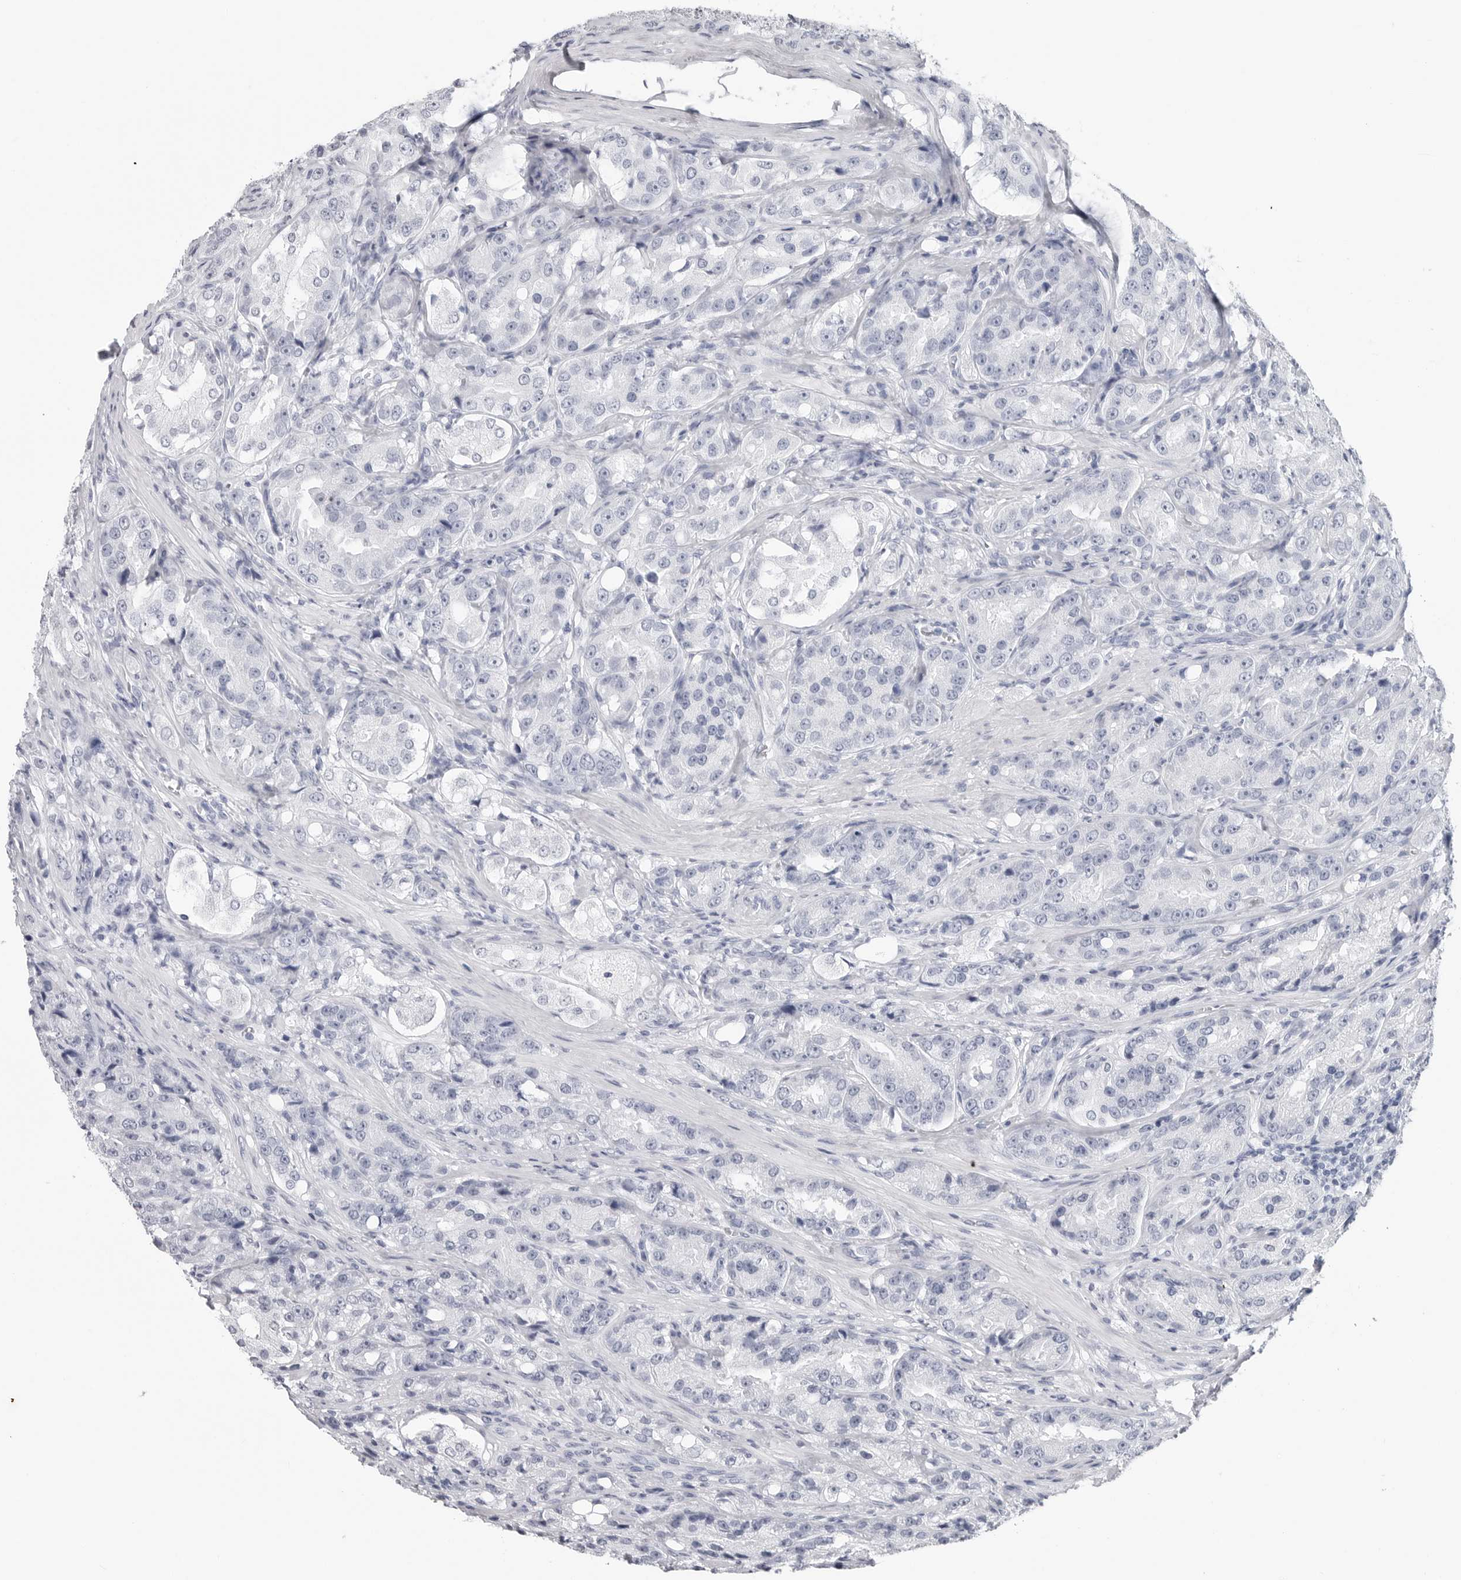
{"staining": {"intensity": "negative", "quantity": "none", "location": "none"}, "tissue": "prostate cancer", "cell_type": "Tumor cells", "image_type": "cancer", "snomed": [{"axis": "morphology", "description": "Adenocarcinoma, High grade"}, {"axis": "topography", "description": "Prostate"}], "caption": "Immunohistochemical staining of prostate high-grade adenocarcinoma demonstrates no significant staining in tumor cells.", "gene": "CSH1", "patient": {"sex": "male", "age": 60}}